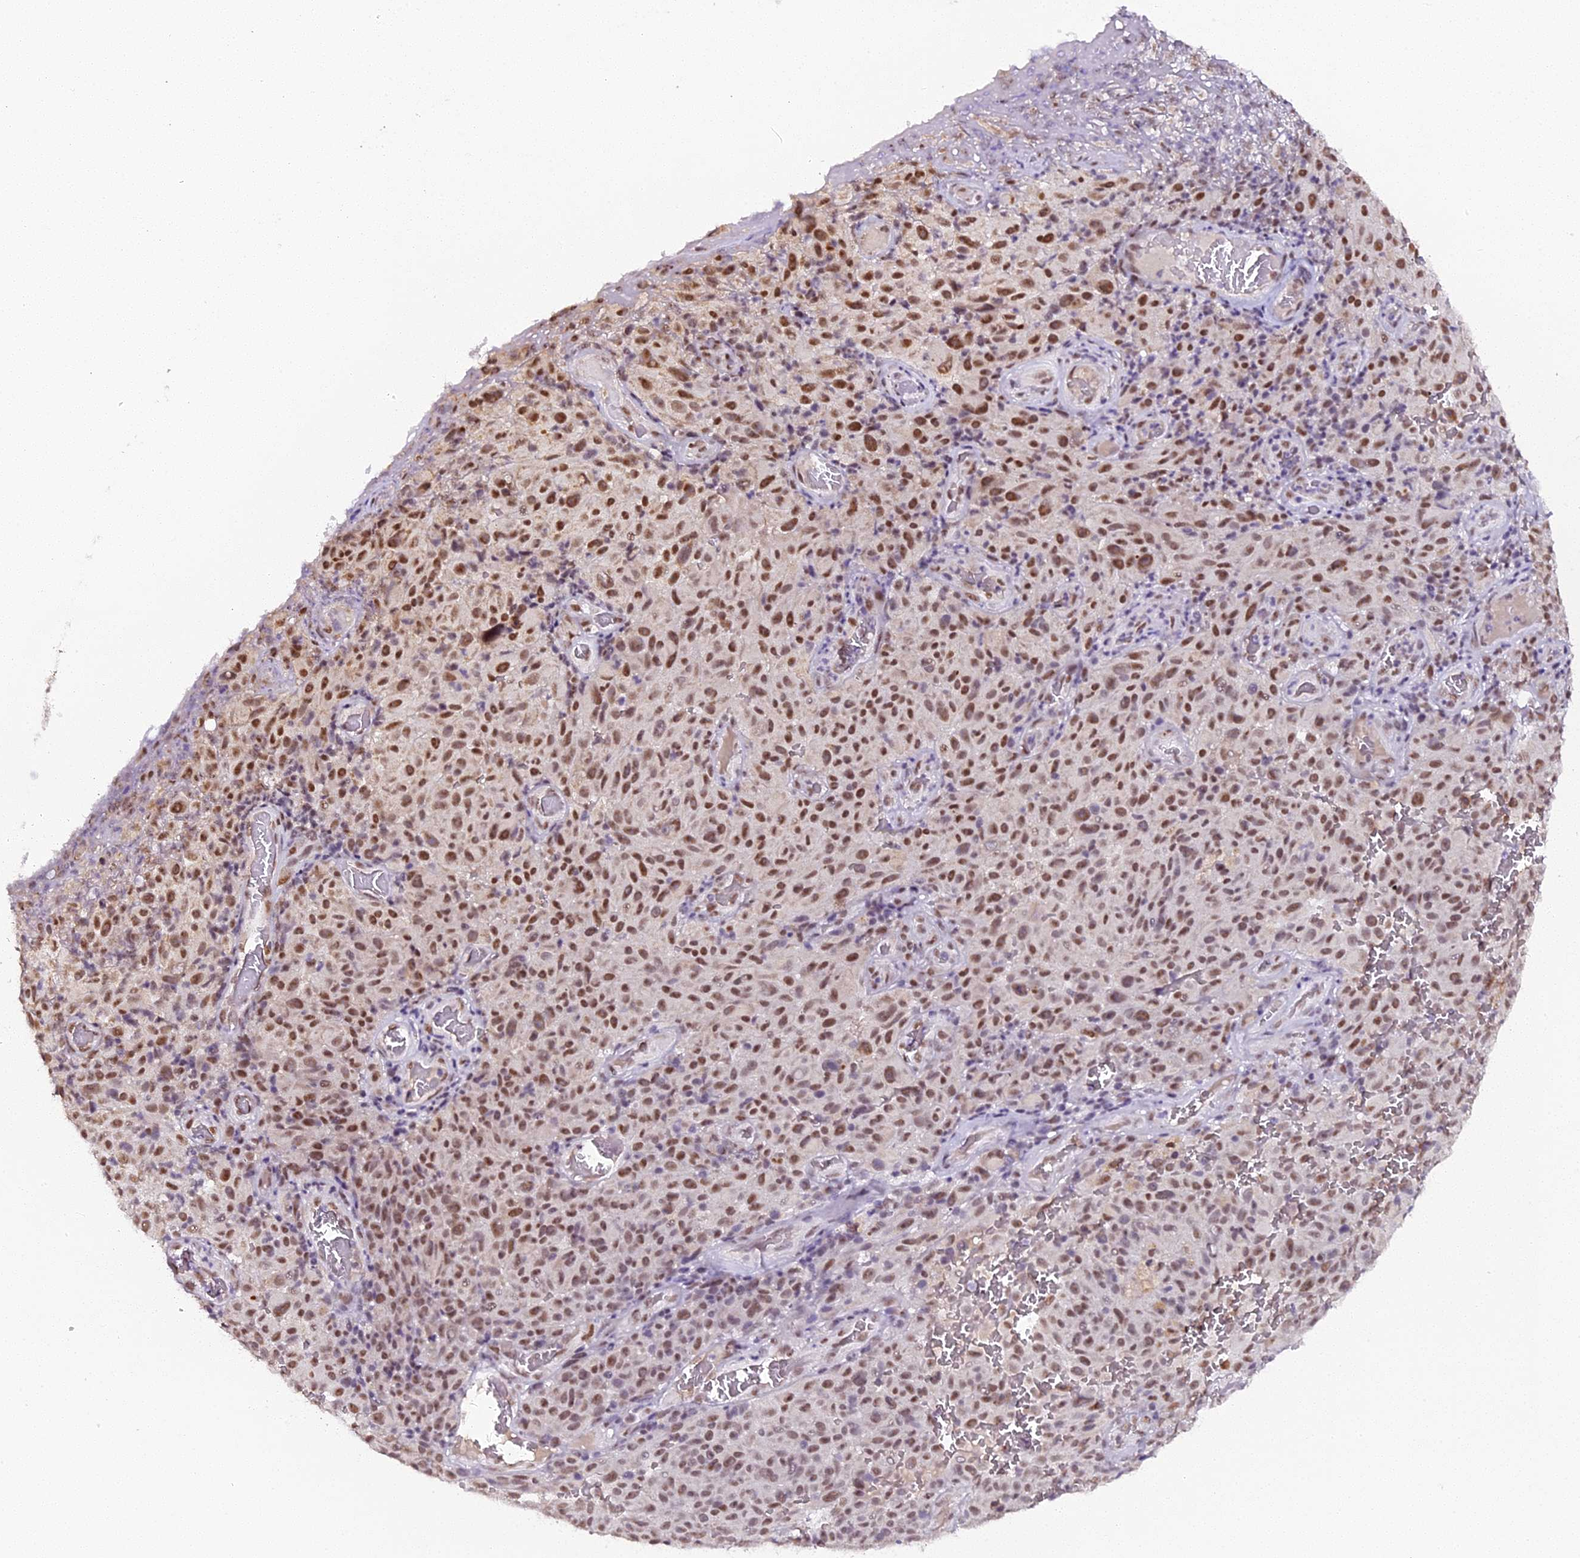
{"staining": {"intensity": "moderate", "quantity": ">75%", "location": "nuclear"}, "tissue": "melanoma", "cell_type": "Tumor cells", "image_type": "cancer", "snomed": [{"axis": "morphology", "description": "Malignant melanoma, NOS"}, {"axis": "topography", "description": "Skin"}], "caption": "A photomicrograph of malignant melanoma stained for a protein exhibits moderate nuclear brown staining in tumor cells.", "gene": "NCBP1", "patient": {"sex": "female", "age": 82}}